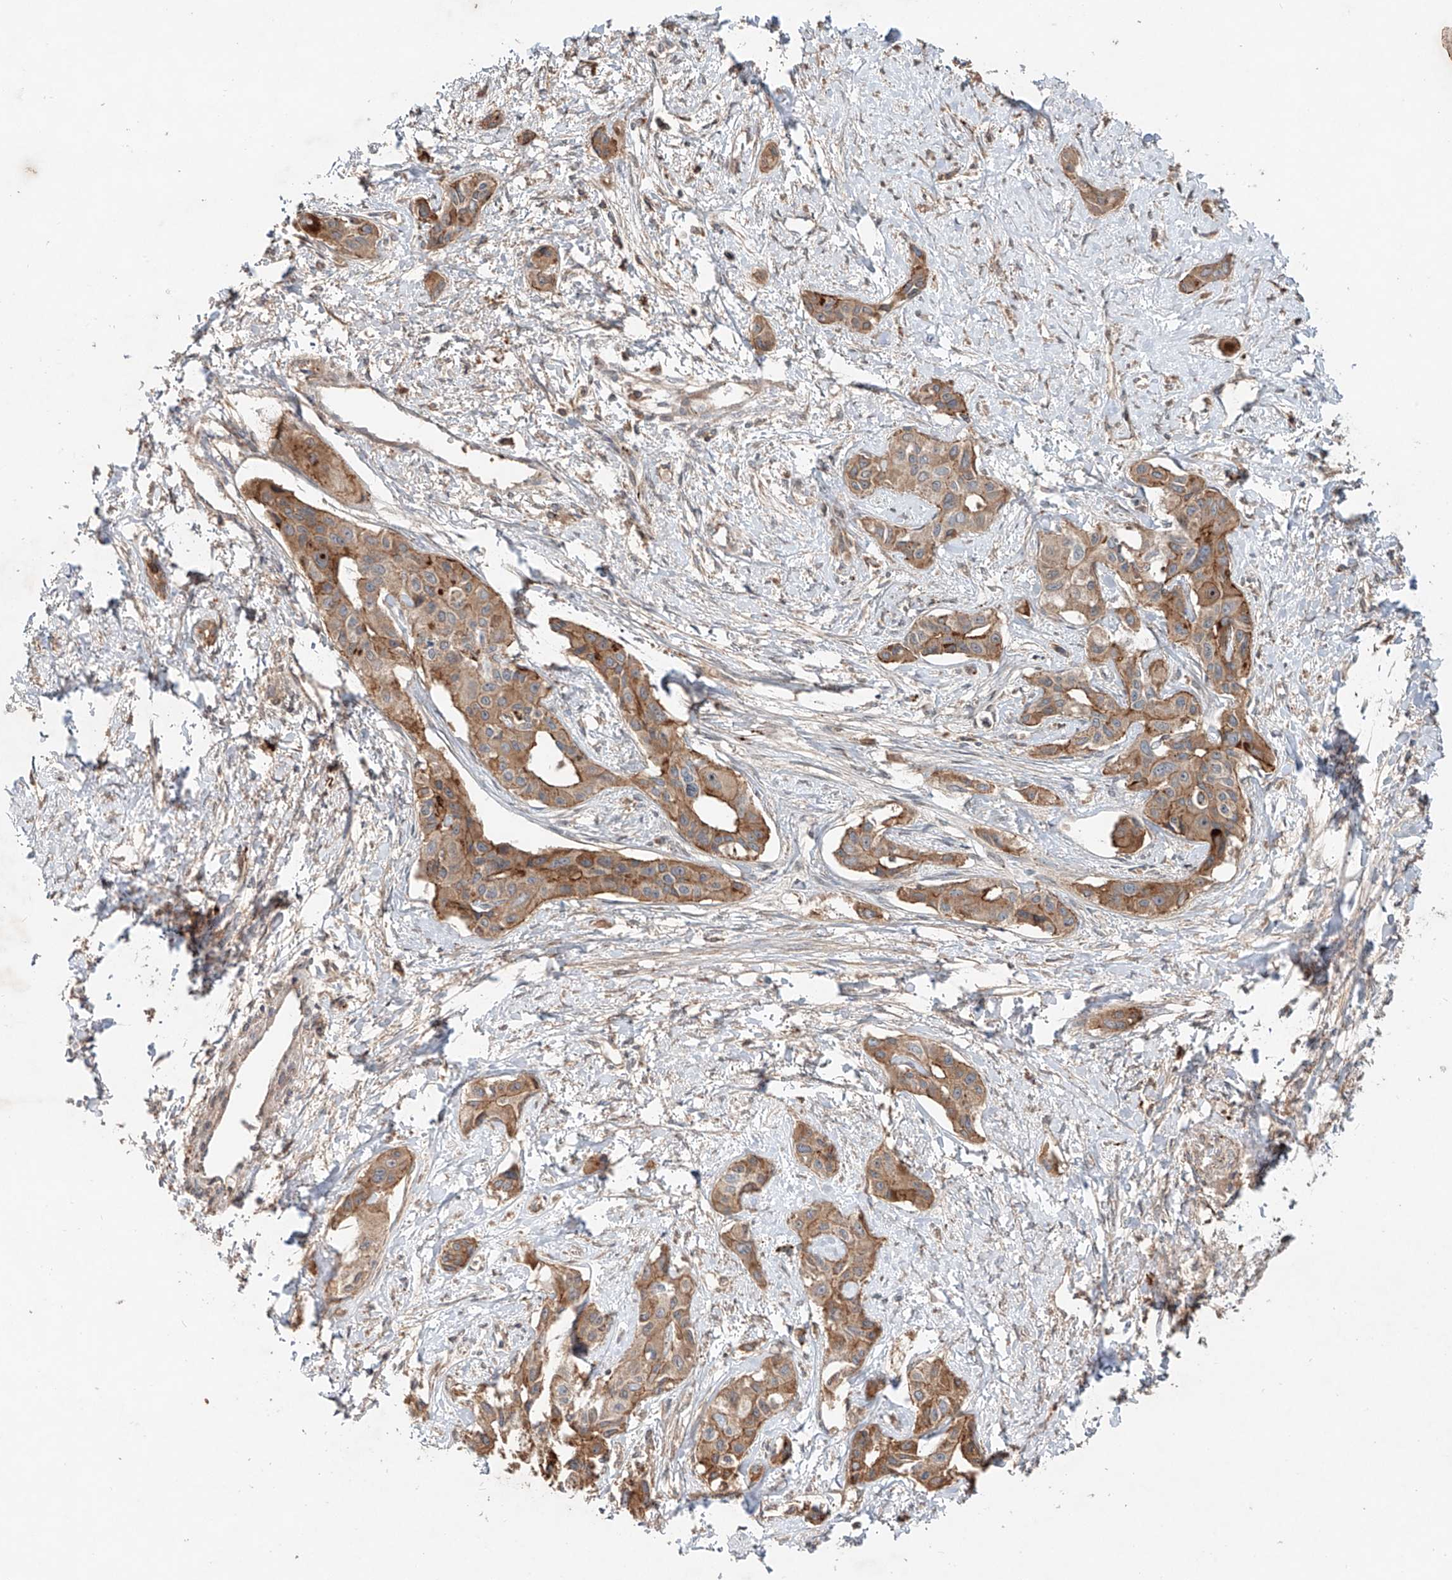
{"staining": {"intensity": "moderate", "quantity": ">75%", "location": "cytoplasmic/membranous"}, "tissue": "liver cancer", "cell_type": "Tumor cells", "image_type": "cancer", "snomed": [{"axis": "morphology", "description": "Cholangiocarcinoma"}, {"axis": "topography", "description": "Liver"}], "caption": "Cholangiocarcinoma (liver) was stained to show a protein in brown. There is medium levels of moderate cytoplasmic/membranous staining in approximately >75% of tumor cells.", "gene": "IER5", "patient": {"sex": "male", "age": 59}}